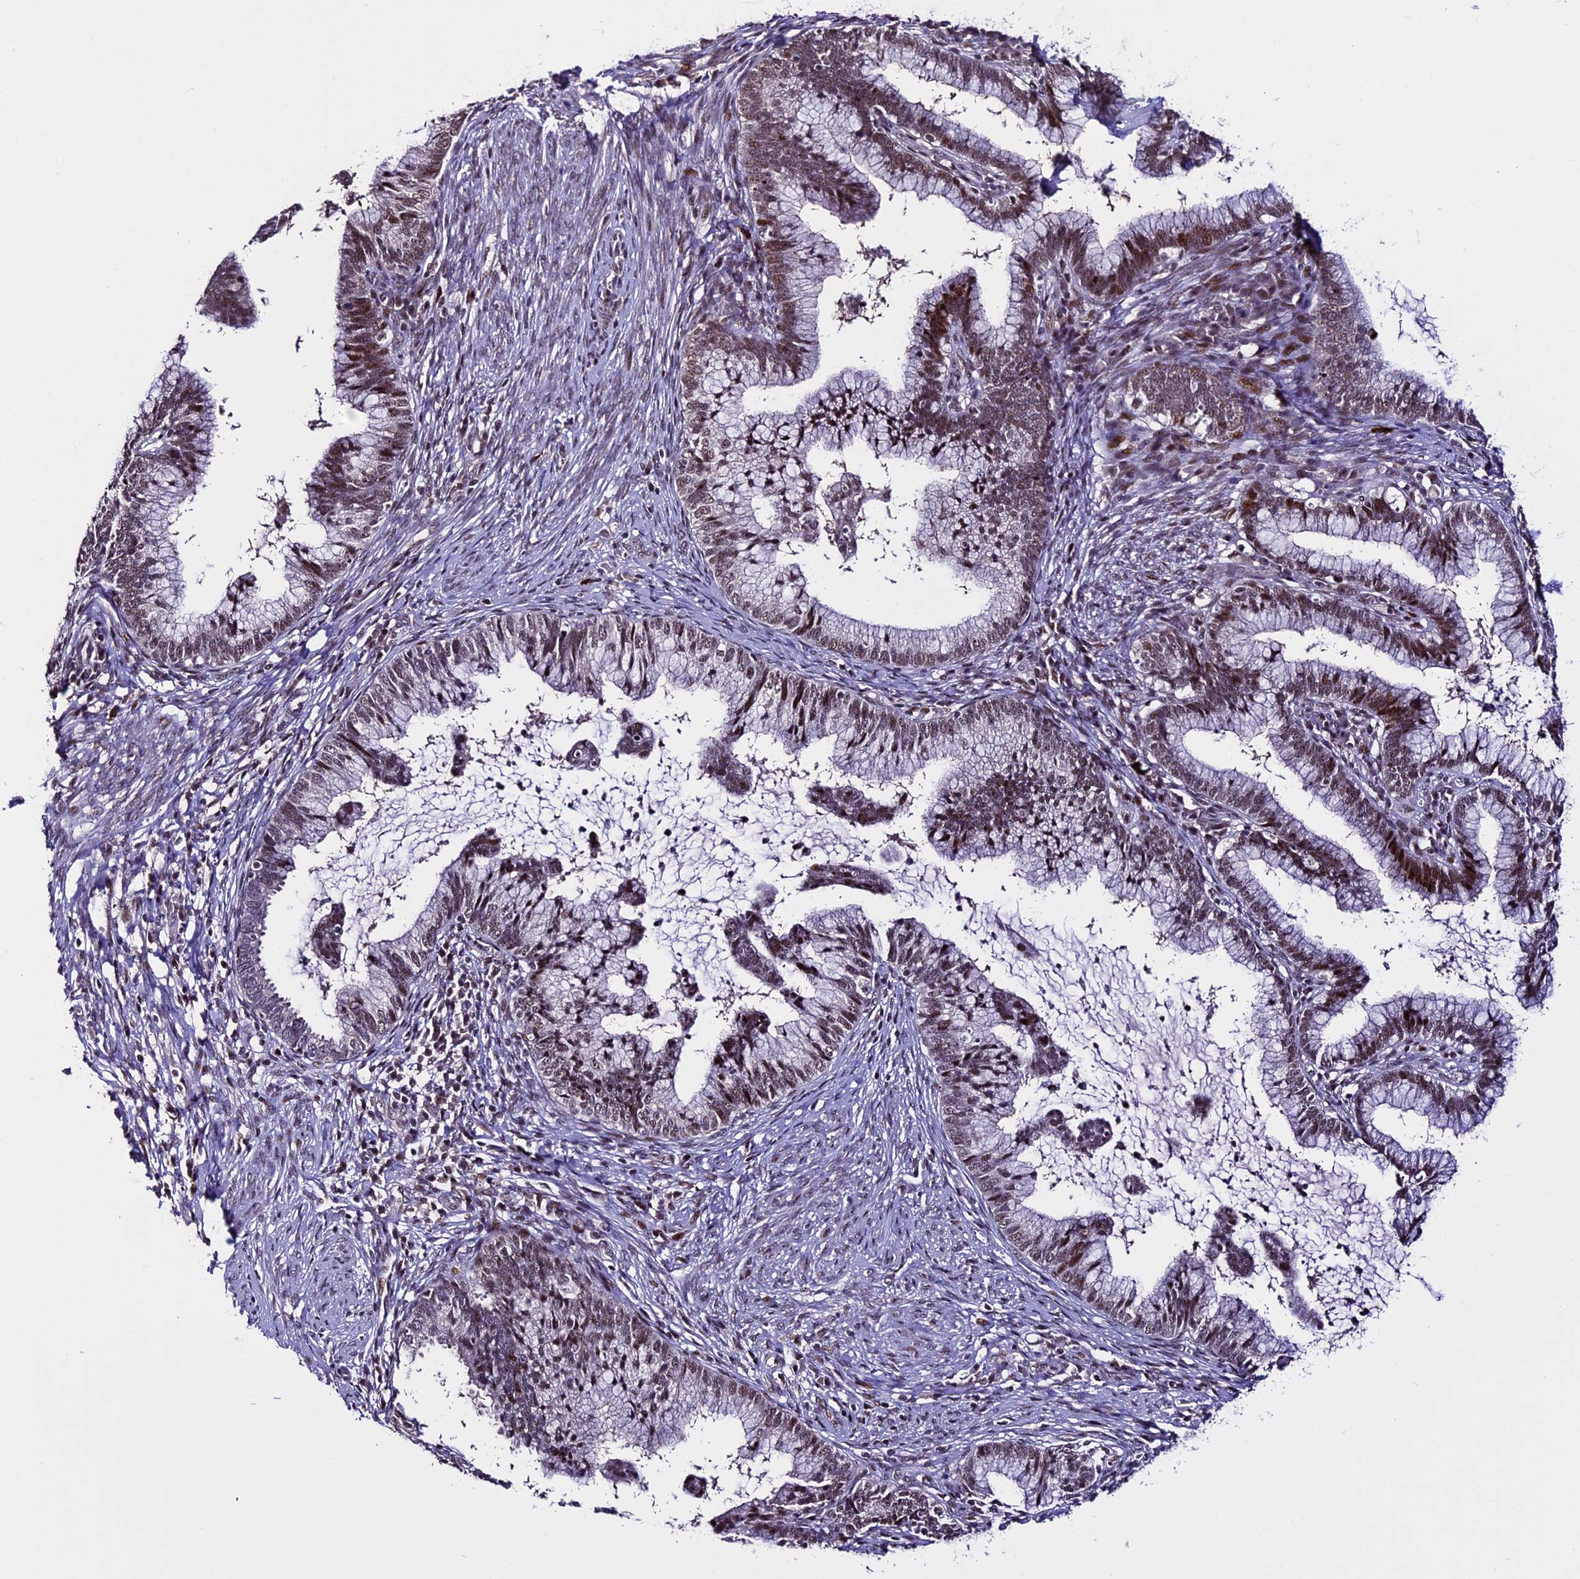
{"staining": {"intensity": "moderate", "quantity": ">75%", "location": "nuclear"}, "tissue": "cervical cancer", "cell_type": "Tumor cells", "image_type": "cancer", "snomed": [{"axis": "morphology", "description": "Adenocarcinoma, NOS"}, {"axis": "topography", "description": "Cervix"}], "caption": "An IHC histopathology image of tumor tissue is shown. Protein staining in brown shows moderate nuclear positivity in adenocarcinoma (cervical) within tumor cells.", "gene": "TCP11L2", "patient": {"sex": "female", "age": 36}}